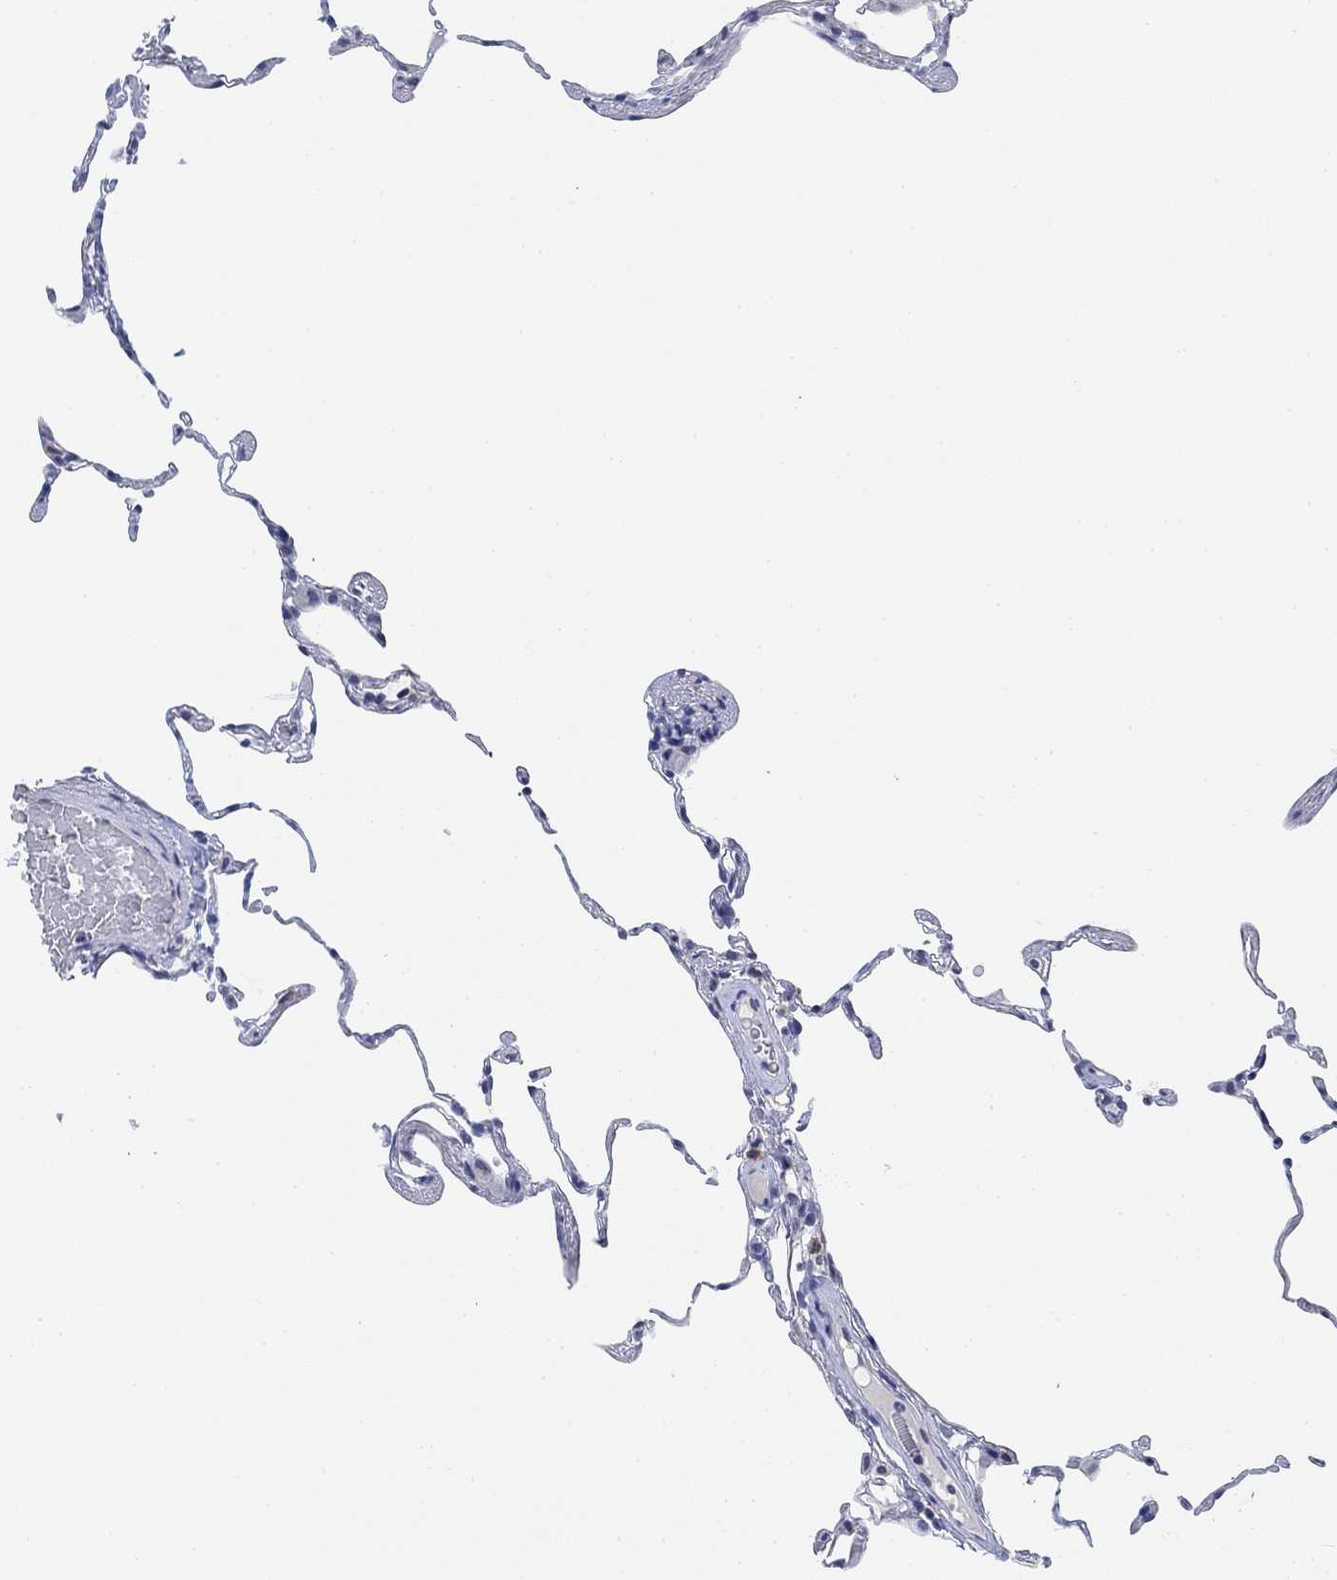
{"staining": {"intensity": "negative", "quantity": "none", "location": "none"}, "tissue": "lung", "cell_type": "Alveolar cells", "image_type": "normal", "snomed": [{"axis": "morphology", "description": "Normal tissue, NOS"}, {"axis": "topography", "description": "Lung"}], "caption": "Immunohistochemistry (IHC) of benign human lung reveals no staining in alveolar cells. (DAB (3,3'-diaminobenzidine) IHC visualized using brightfield microscopy, high magnification).", "gene": "PAX6", "patient": {"sex": "female", "age": 57}}